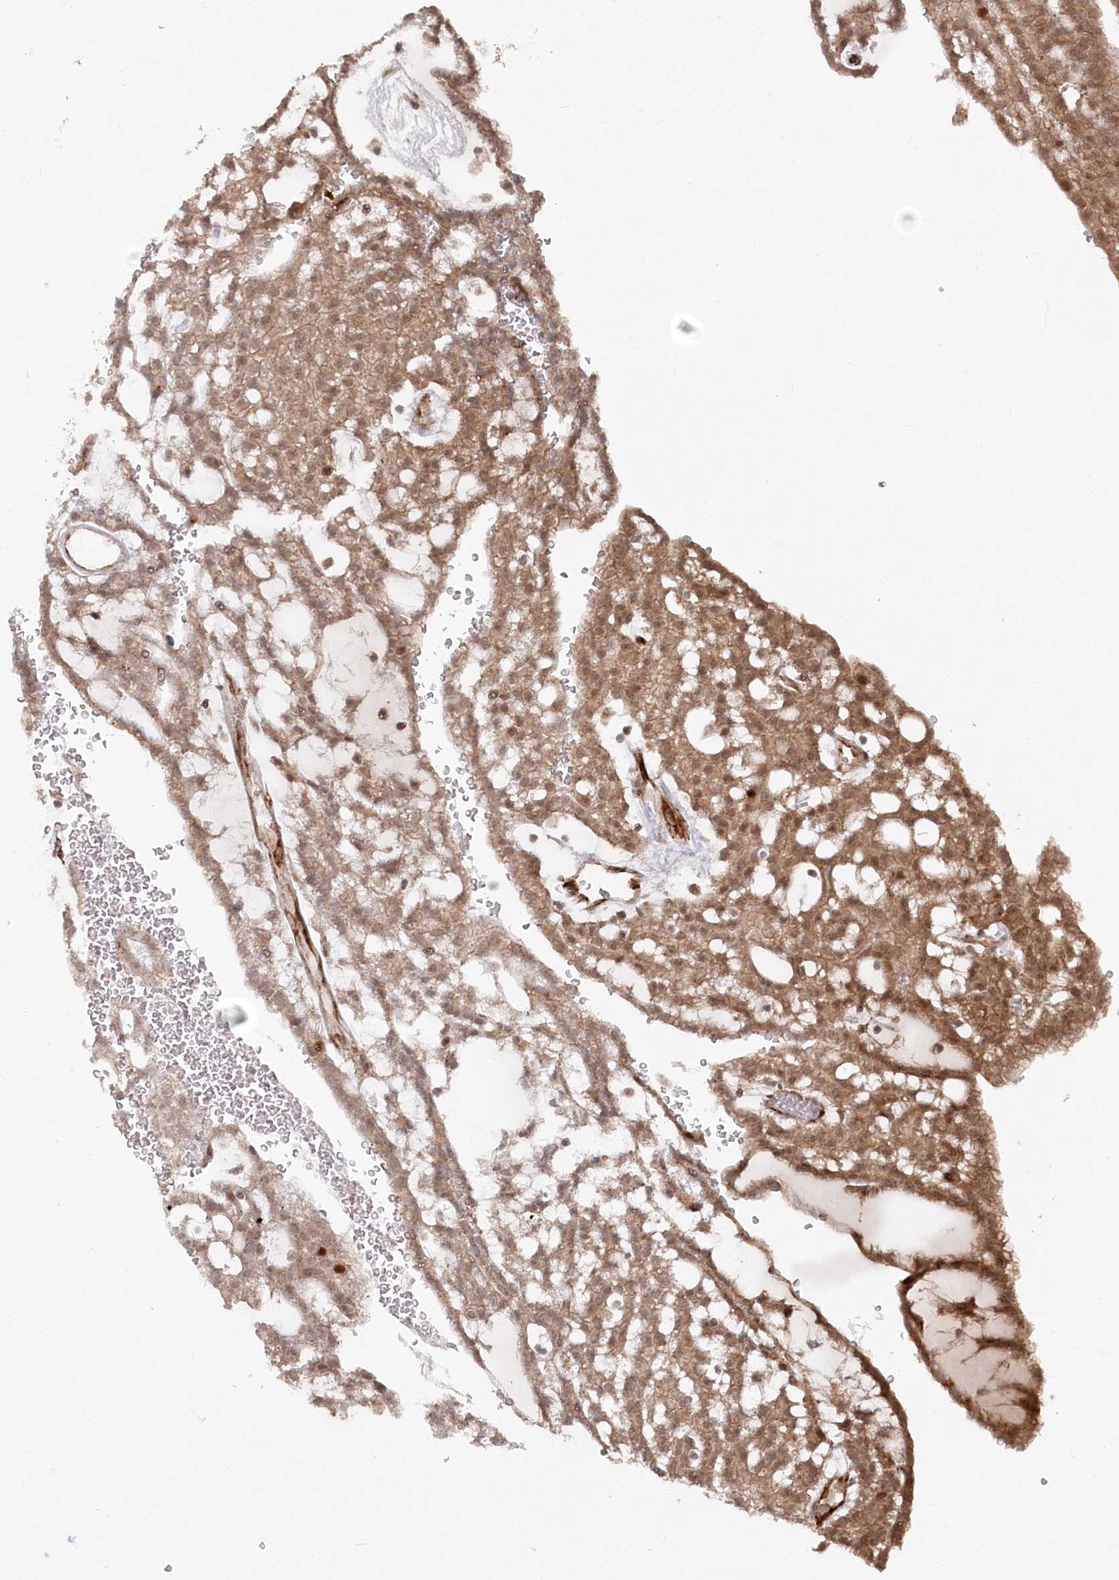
{"staining": {"intensity": "moderate", "quantity": ">75%", "location": "cytoplasmic/membranous,nuclear"}, "tissue": "renal cancer", "cell_type": "Tumor cells", "image_type": "cancer", "snomed": [{"axis": "morphology", "description": "Adenocarcinoma, NOS"}, {"axis": "topography", "description": "Kidney"}], "caption": "IHC of human renal cancer demonstrates medium levels of moderate cytoplasmic/membranous and nuclear staining in about >75% of tumor cells. (DAB IHC, brown staining for protein, blue staining for nuclei).", "gene": "POLR3A", "patient": {"sex": "male", "age": 63}}